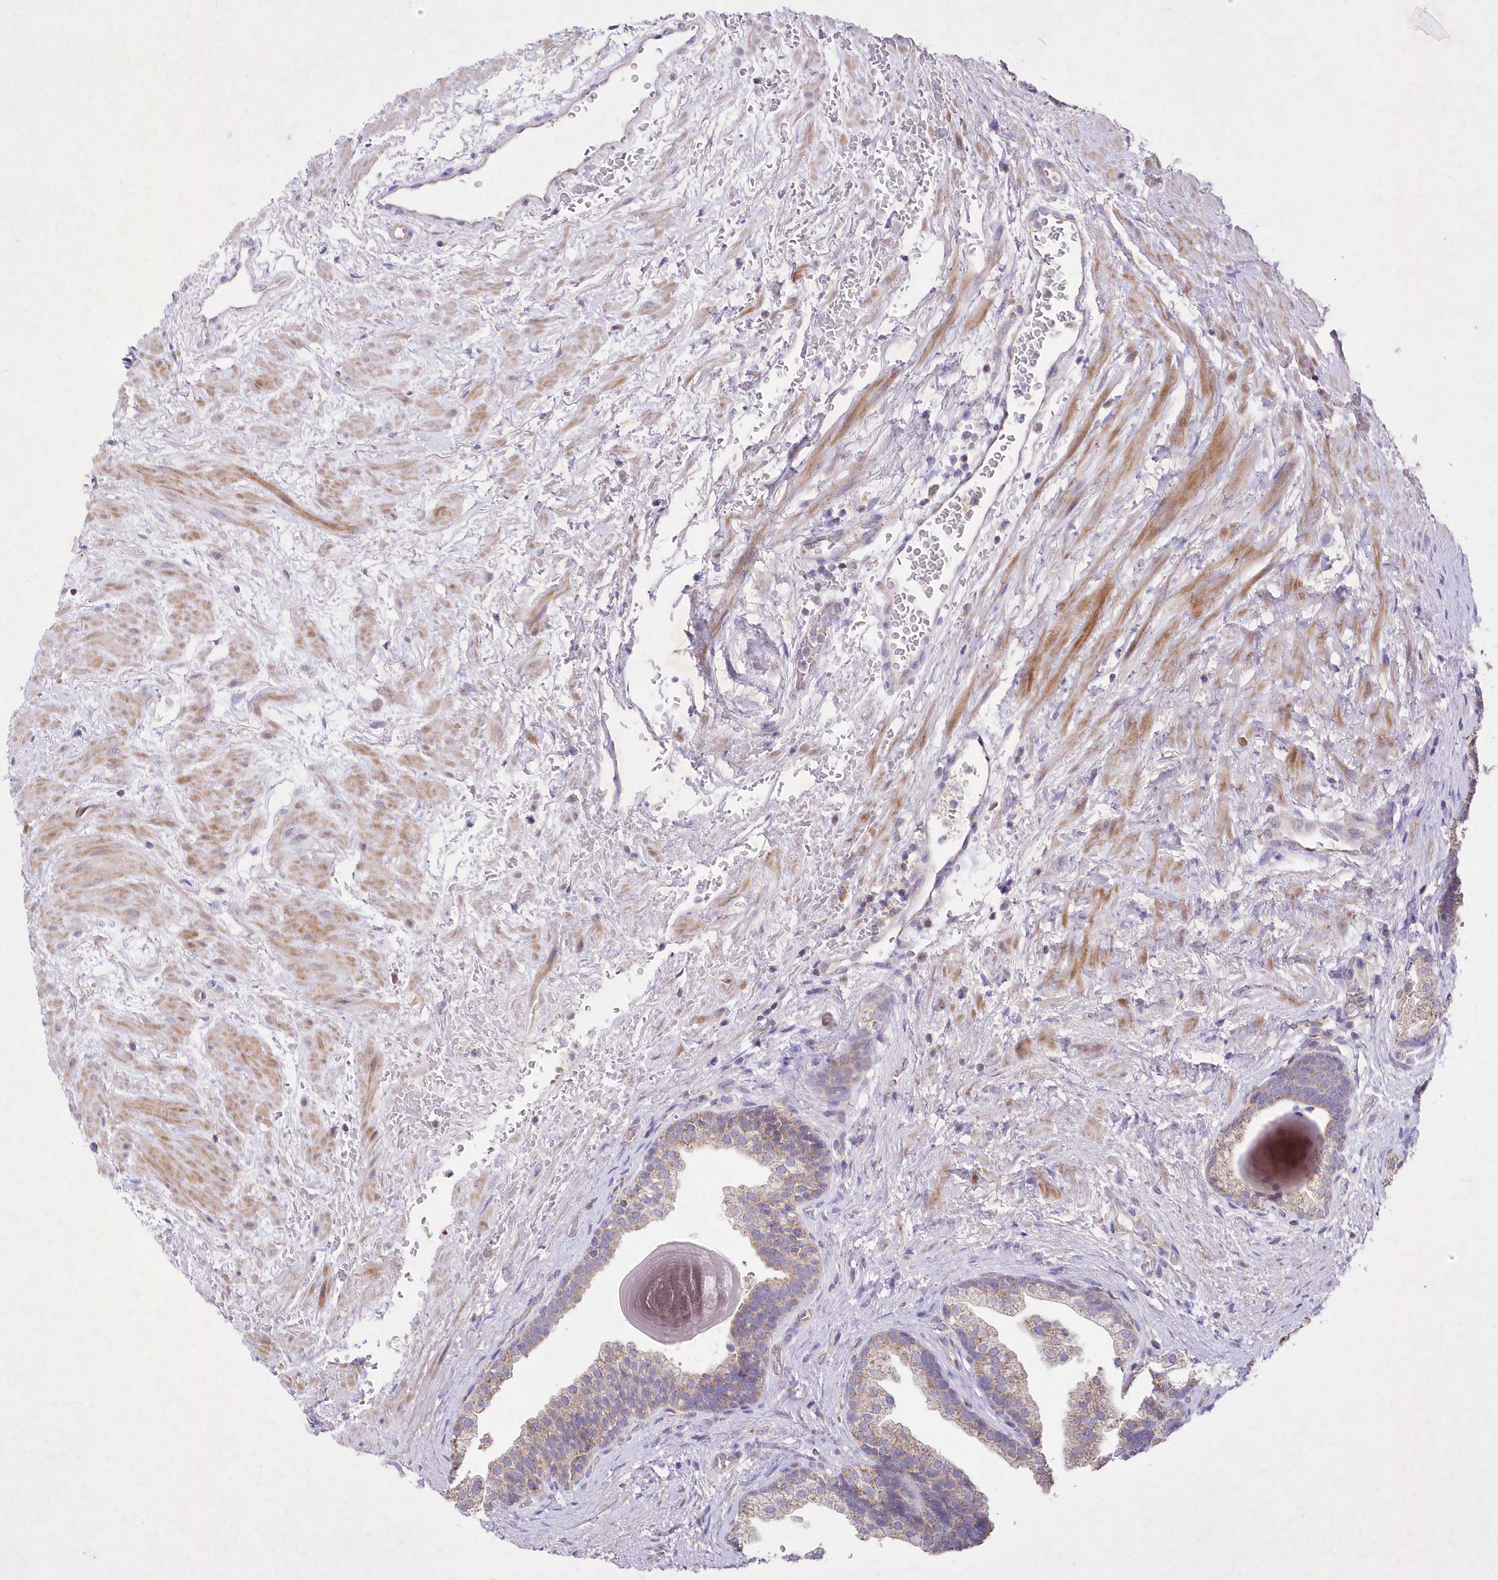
{"staining": {"intensity": "moderate", "quantity": "25%-75%", "location": "cytoplasmic/membranous"}, "tissue": "prostate", "cell_type": "Glandular cells", "image_type": "normal", "snomed": [{"axis": "morphology", "description": "Normal tissue, NOS"}, {"axis": "topography", "description": "Prostate"}], "caption": "An immunohistochemistry image of normal tissue is shown. Protein staining in brown shows moderate cytoplasmic/membranous positivity in prostate within glandular cells.", "gene": "ITSN2", "patient": {"sex": "male", "age": 48}}